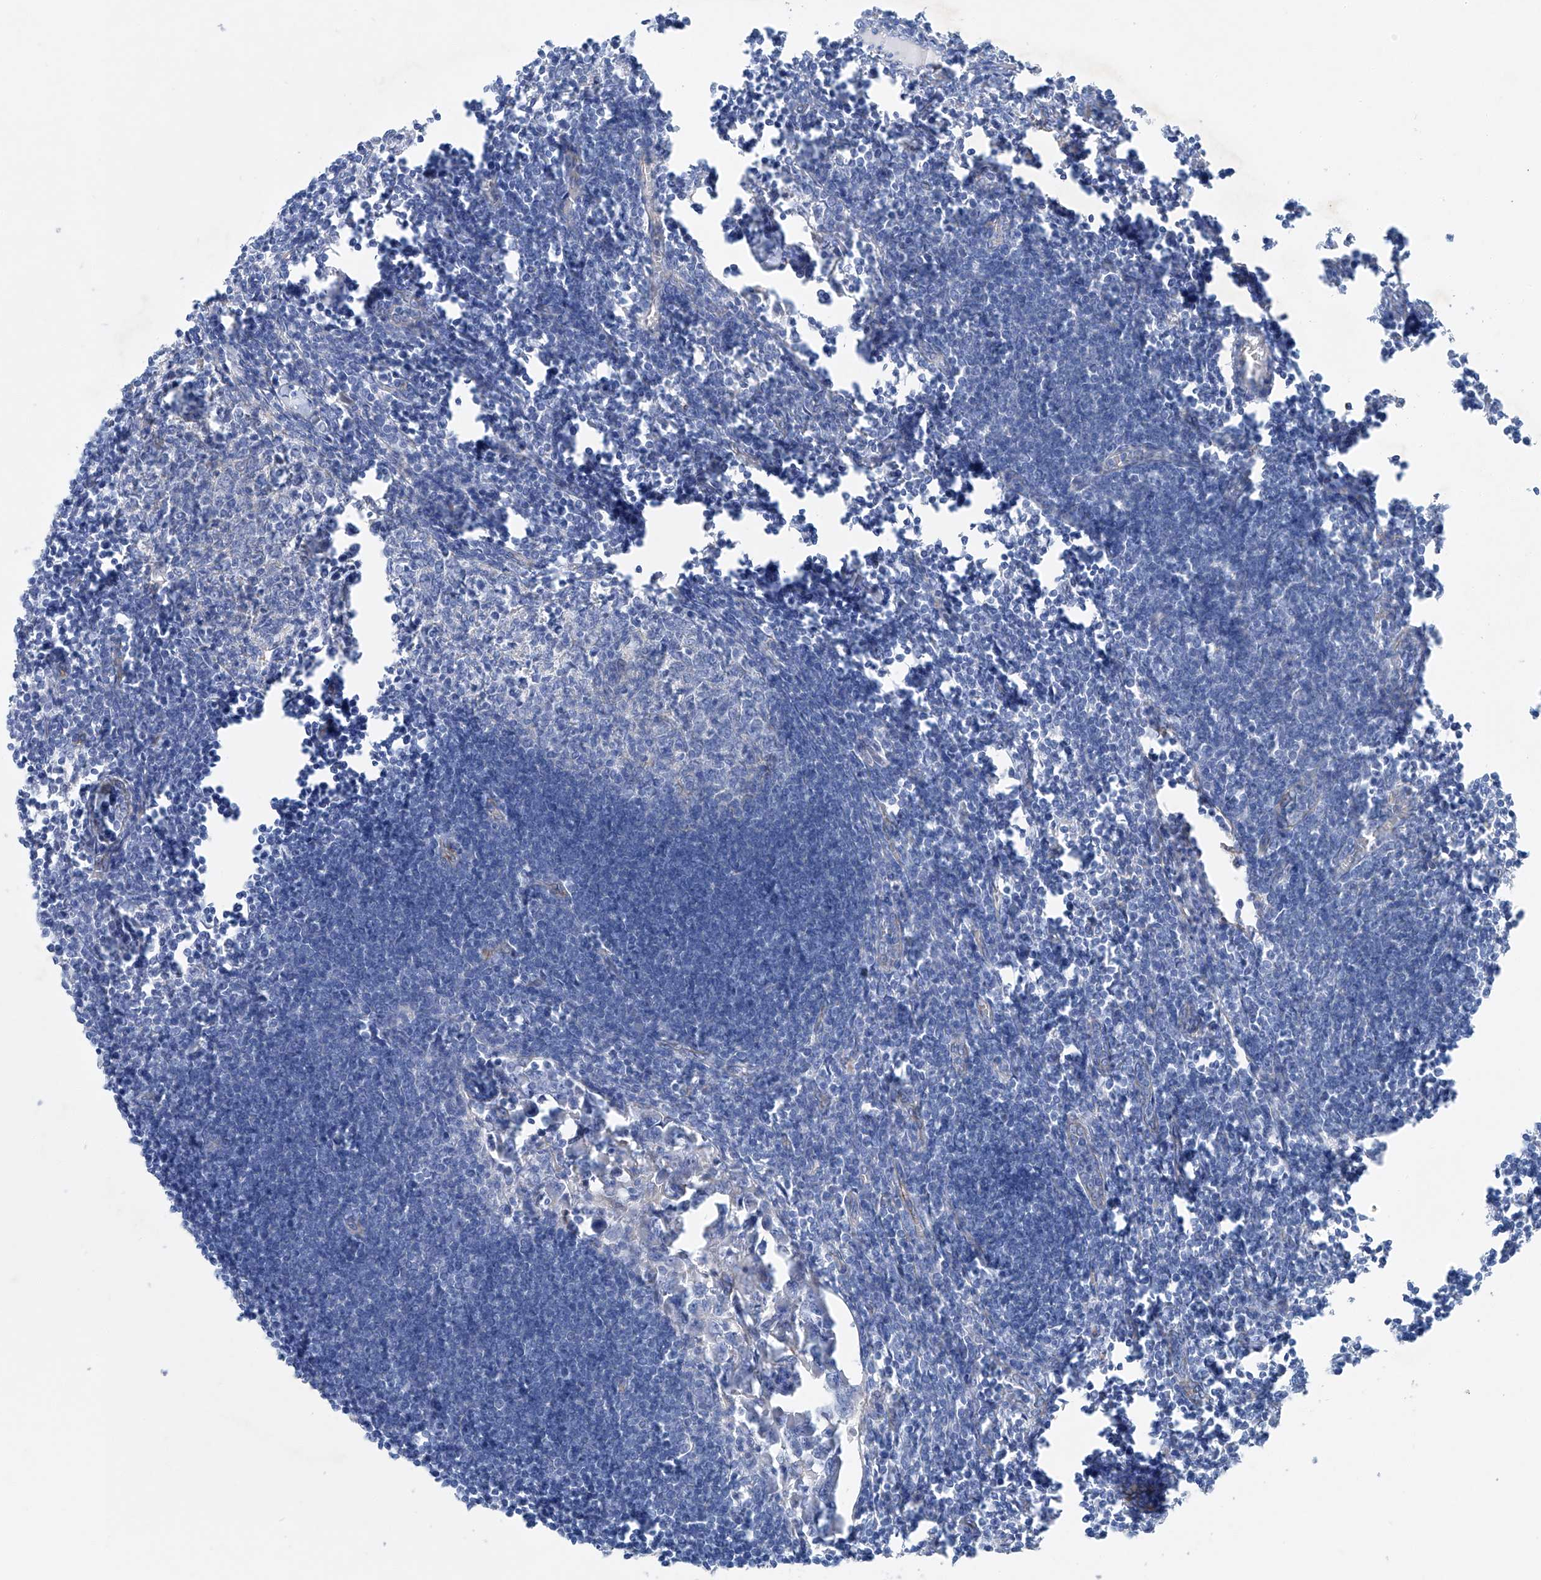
{"staining": {"intensity": "negative", "quantity": "none", "location": "none"}, "tissue": "lymph node", "cell_type": "Germinal center cells", "image_type": "normal", "snomed": [{"axis": "morphology", "description": "Normal tissue, NOS"}, {"axis": "morphology", "description": "Malignant melanoma, Metastatic site"}, {"axis": "topography", "description": "Lymph node"}], "caption": "This is an immunohistochemistry photomicrograph of unremarkable lymph node. There is no staining in germinal center cells.", "gene": "MAGI1", "patient": {"sex": "male", "age": 41}}